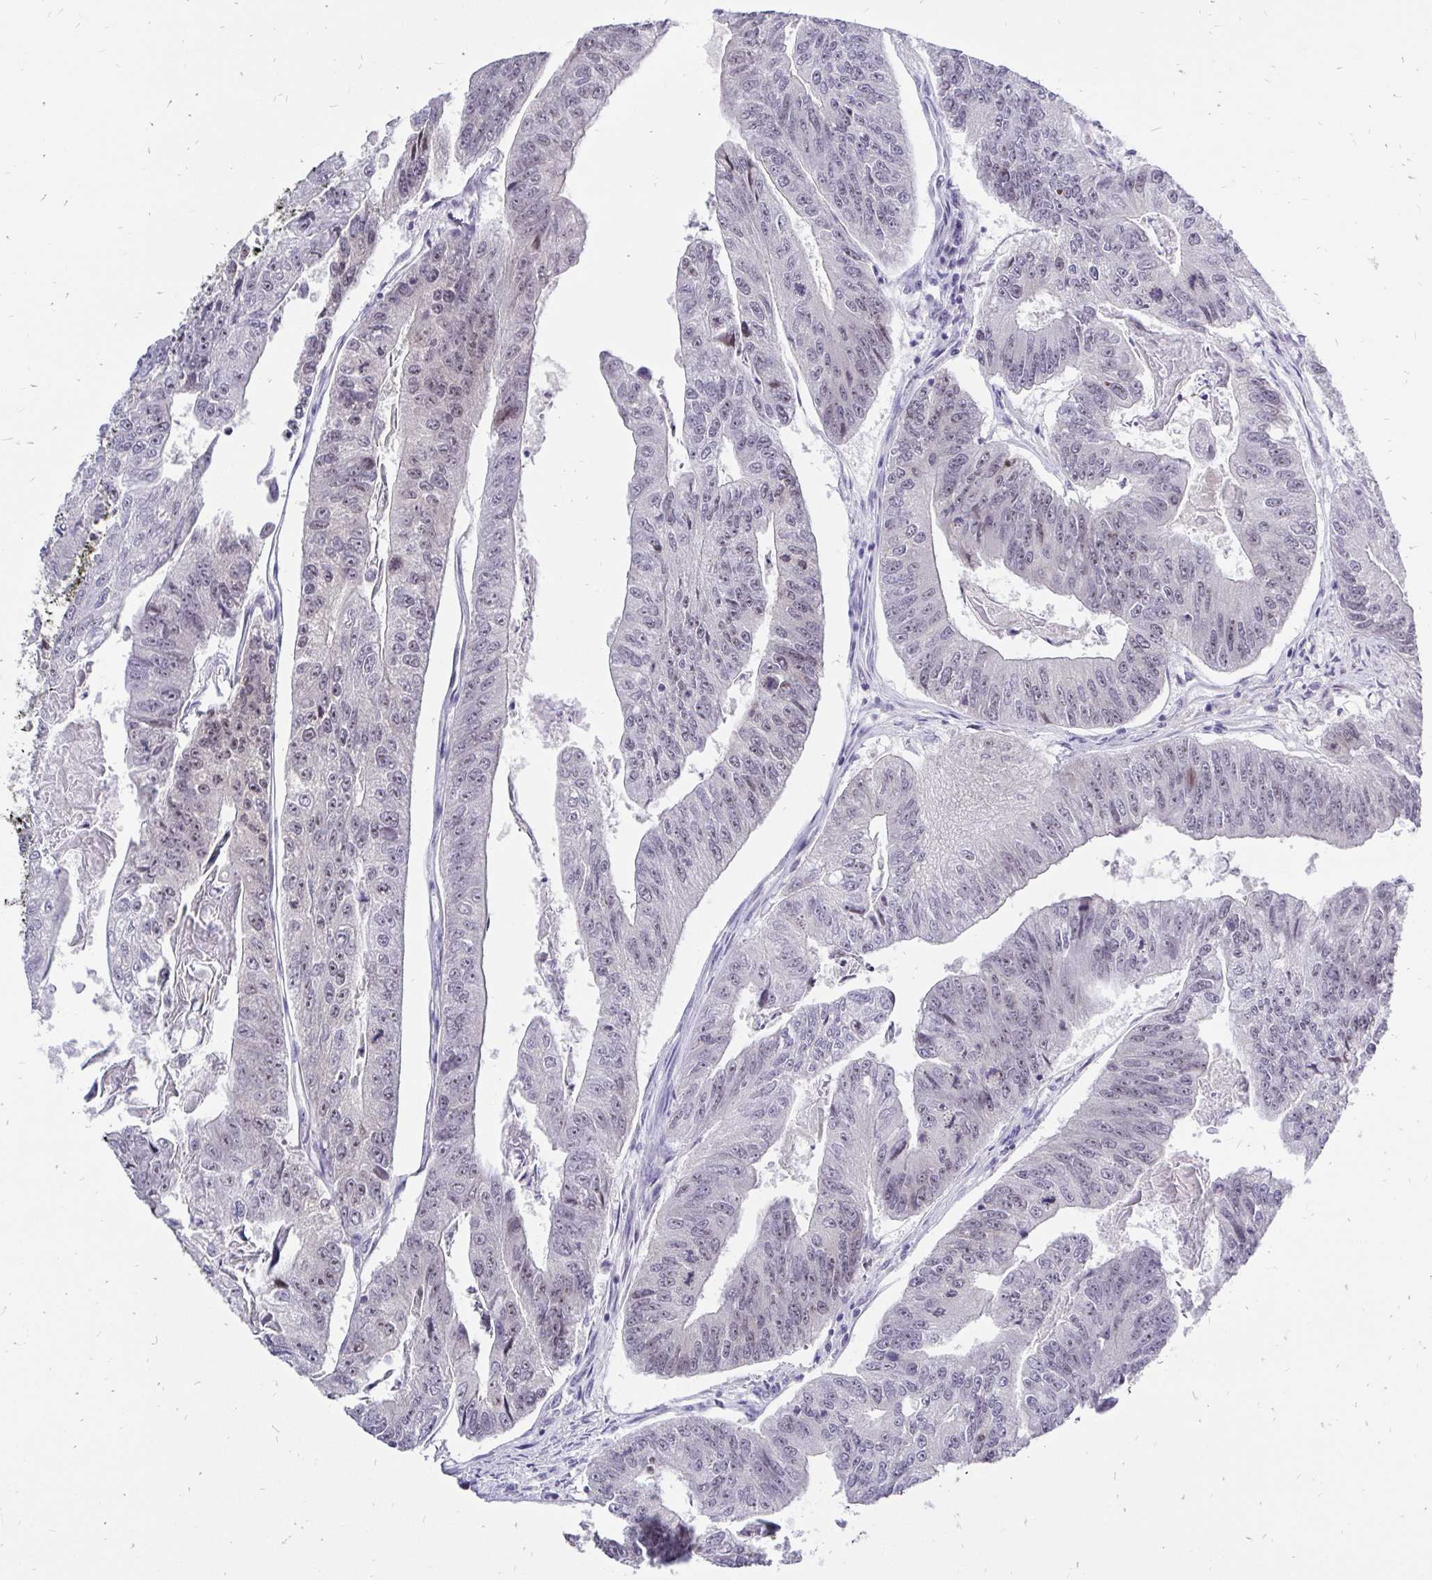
{"staining": {"intensity": "weak", "quantity": "25%-75%", "location": "nuclear"}, "tissue": "colorectal cancer", "cell_type": "Tumor cells", "image_type": "cancer", "snomed": [{"axis": "morphology", "description": "Adenocarcinoma, NOS"}, {"axis": "topography", "description": "Colon"}], "caption": "Immunohistochemistry (IHC) staining of colorectal cancer, which shows low levels of weak nuclear positivity in approximately 25%-75% of tumor cells indicating weak nuclear protein staining. The staining was performed using DAB (brown) for protein detection and nuclei were counterstained in hematoxylin (blue).", "gene": "ZNF860", "patient": {"sex": "female", "age": 67}}